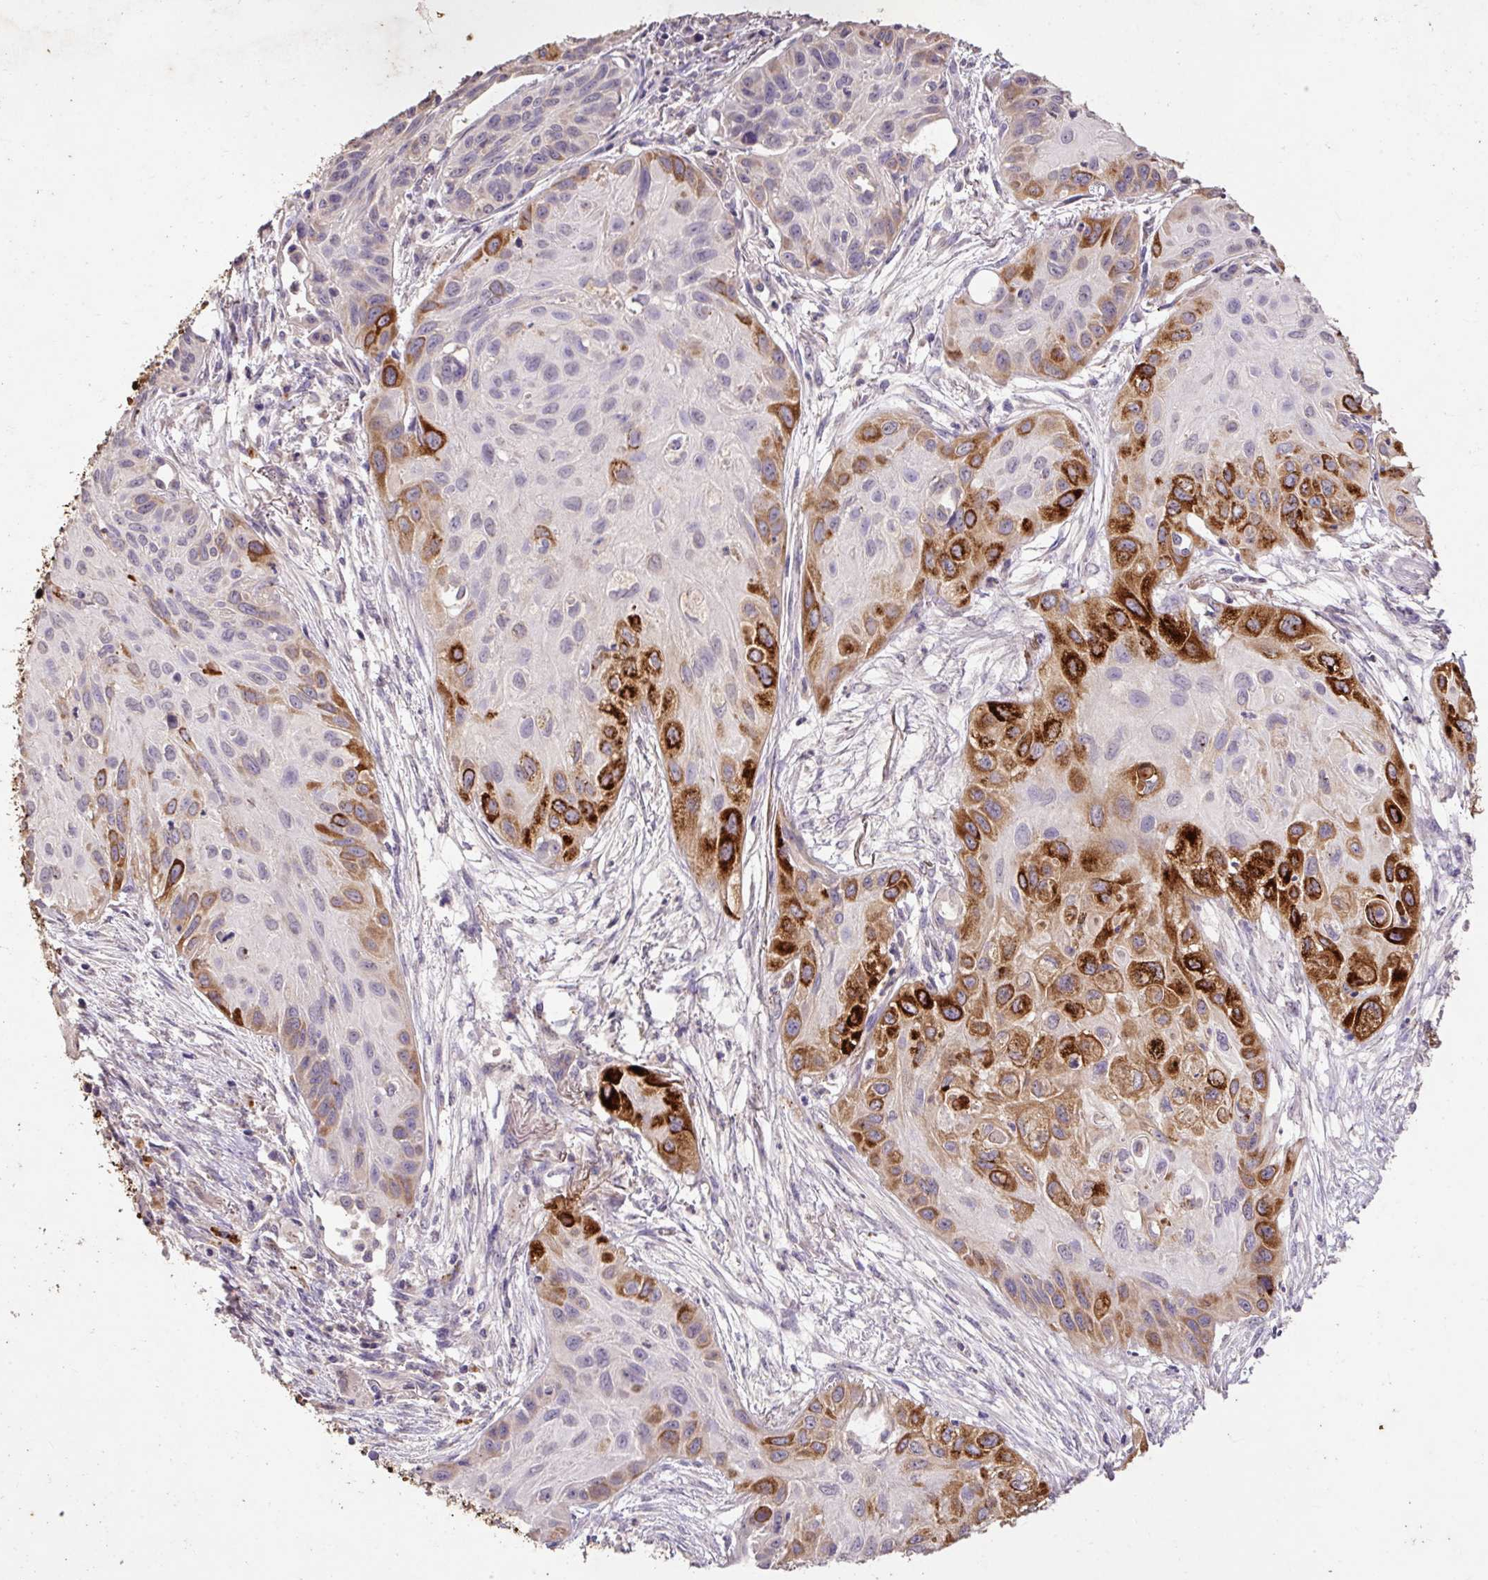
{"staining": {"intensity": "strong", "quantity": "25%-75%", "location": "cytoplasmic/membranous"}, "tissue": "lung cancer", "cell_type": "Tumor cells", "image_type": "cancer", "snomed": [{"axis": "morphology", "description": "Squamous cell carcinoma, NOS"}, {"axis": "topography", "description": "Lung"}], "caption": "Immunohistochemistry (IHC) image of squamous cell carcinoma (lung) stained for a protein (brown), which exhibits high levels of strong cytoplasmic/membranous staining in approximately 25%-75% of tumor cells.", "gene": "LRTM2", "patient": {"sex": "male", "age": 71}}